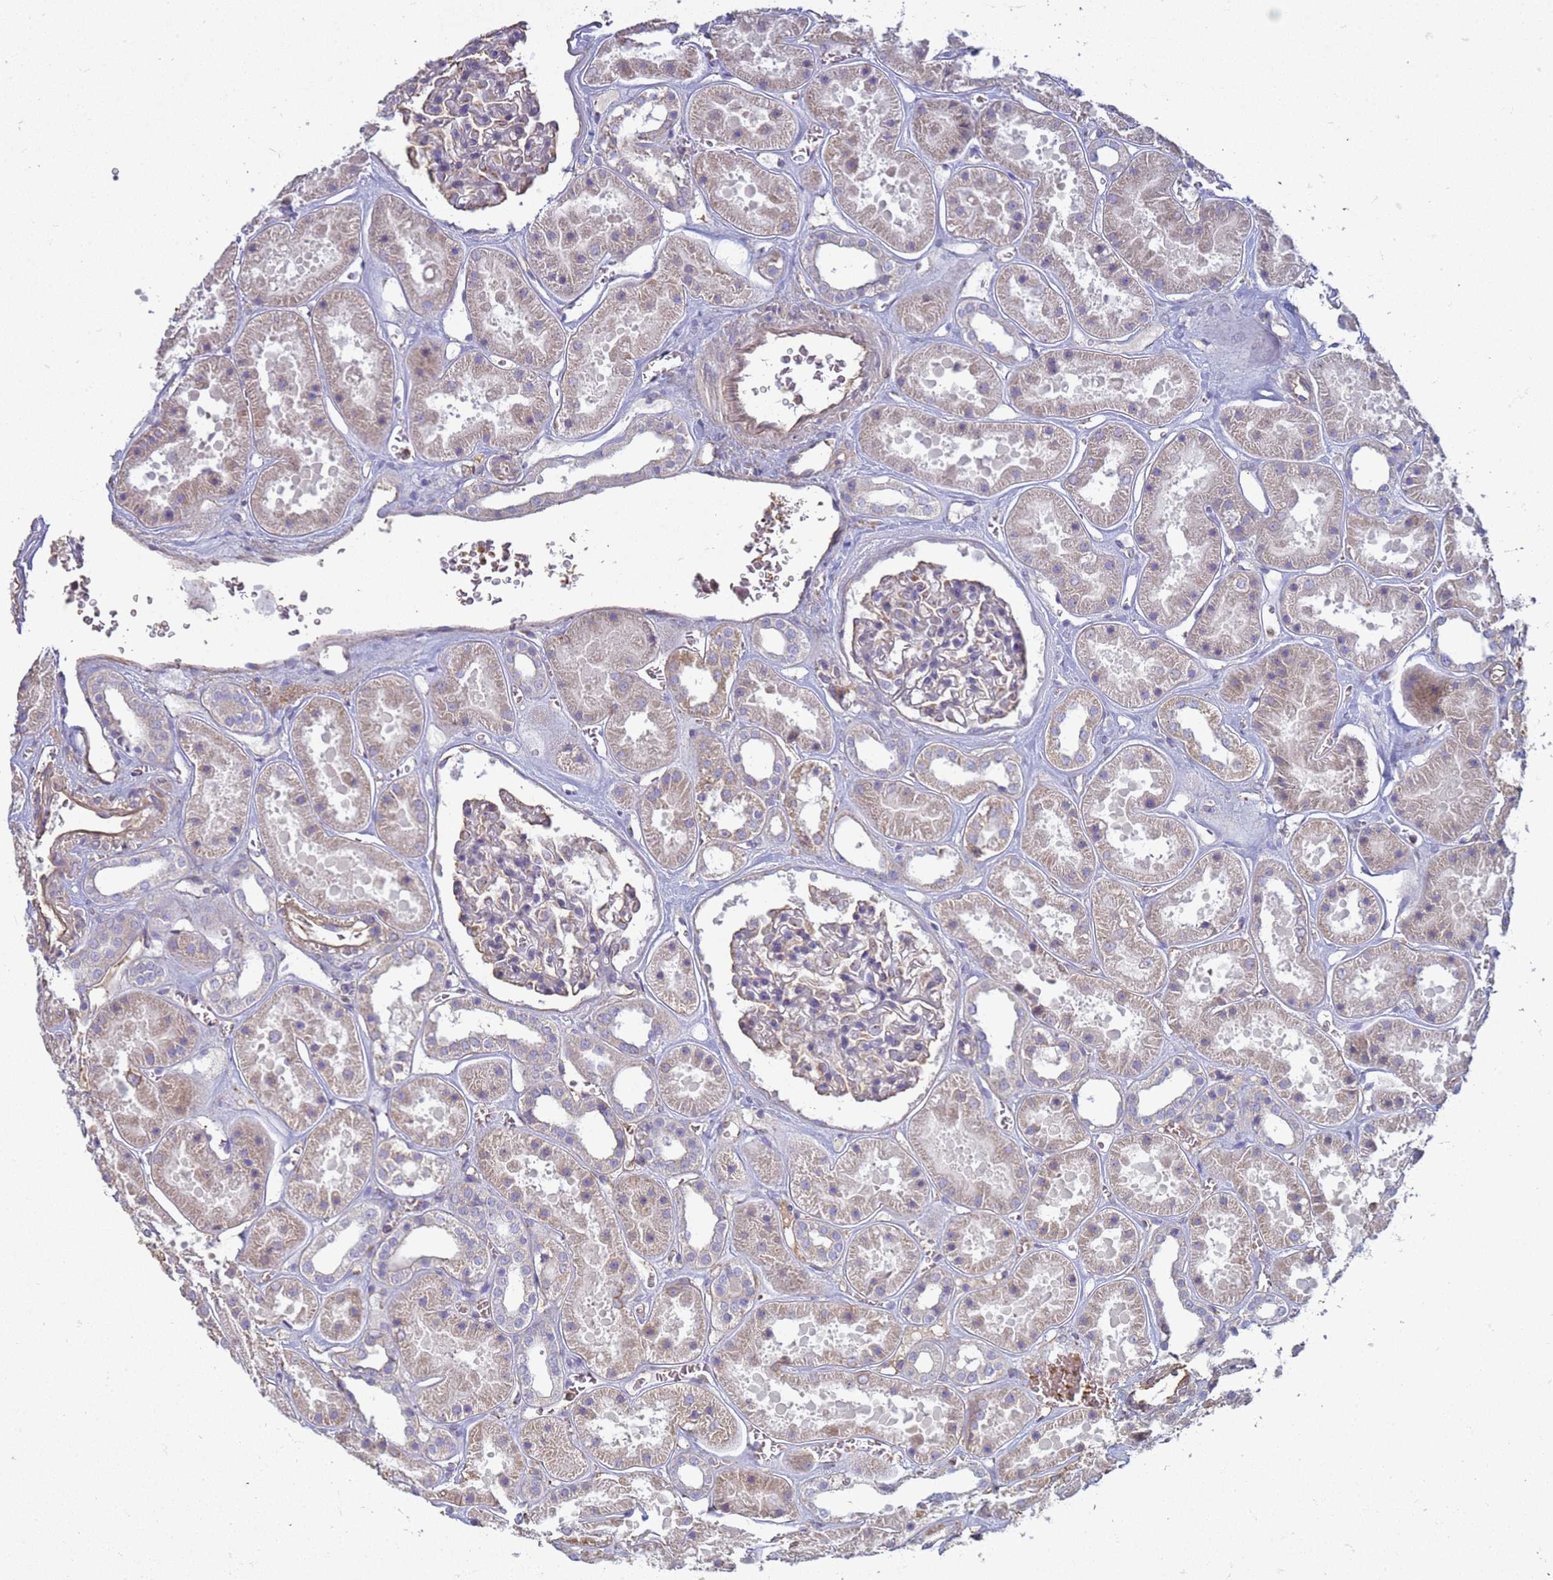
{"staining": {"intensity": "weak", "quantity": "<25%", "location": "cytoplasmic/membranous"}, "tissue": "kidney", "cell_type": "Cells in glomeruli", "image_type": "normal", "snomed": [{"axis": "morphology", "description": "Normal tissue, NOS"}, {"axis": "topography", "description": "Kidney"}], "caption": "This is an IHC photomicrograph of benign kidney. There is no staining in cells in glomeruli.", "gene": "SGIP1", "patient": {"sex": "female", "age": 41}}